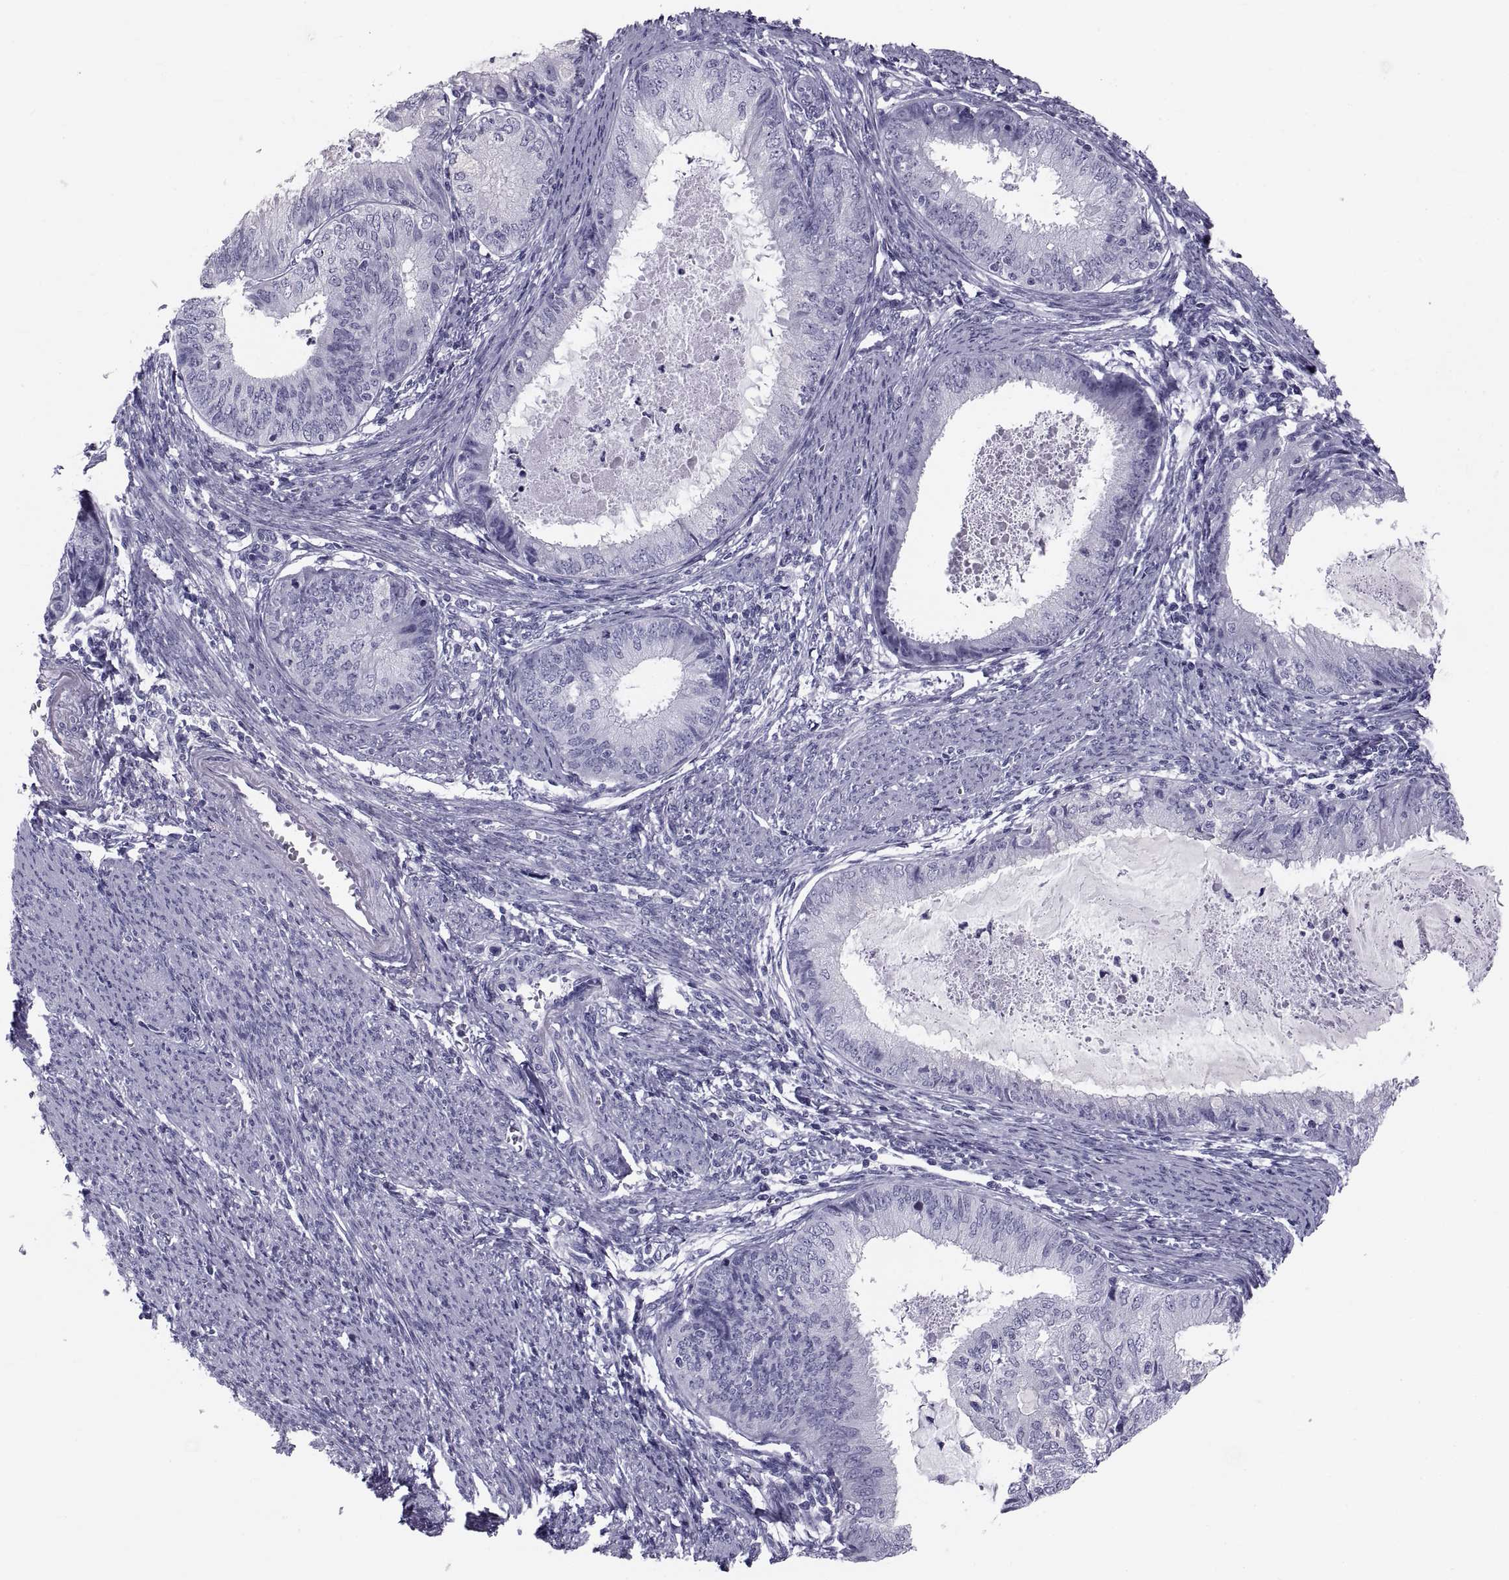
{"staining": {"intensity": "negative", "quantity": "none", "location": "none"}, "tissue": "endometrial cancer", "cell_type": "Tumor cells", "image_type": "cancer", "snomed": [{"axis": "morphology", "description": "Adenocarcinoma, NOS"}, {"axis": "topography", "description": "Endometrium"}], "caption": "Tumor cells show no significant protein positivity in endometrial cancer.", "gene": "CRISP1", "patient": {"sex": "female", "age": 57}}